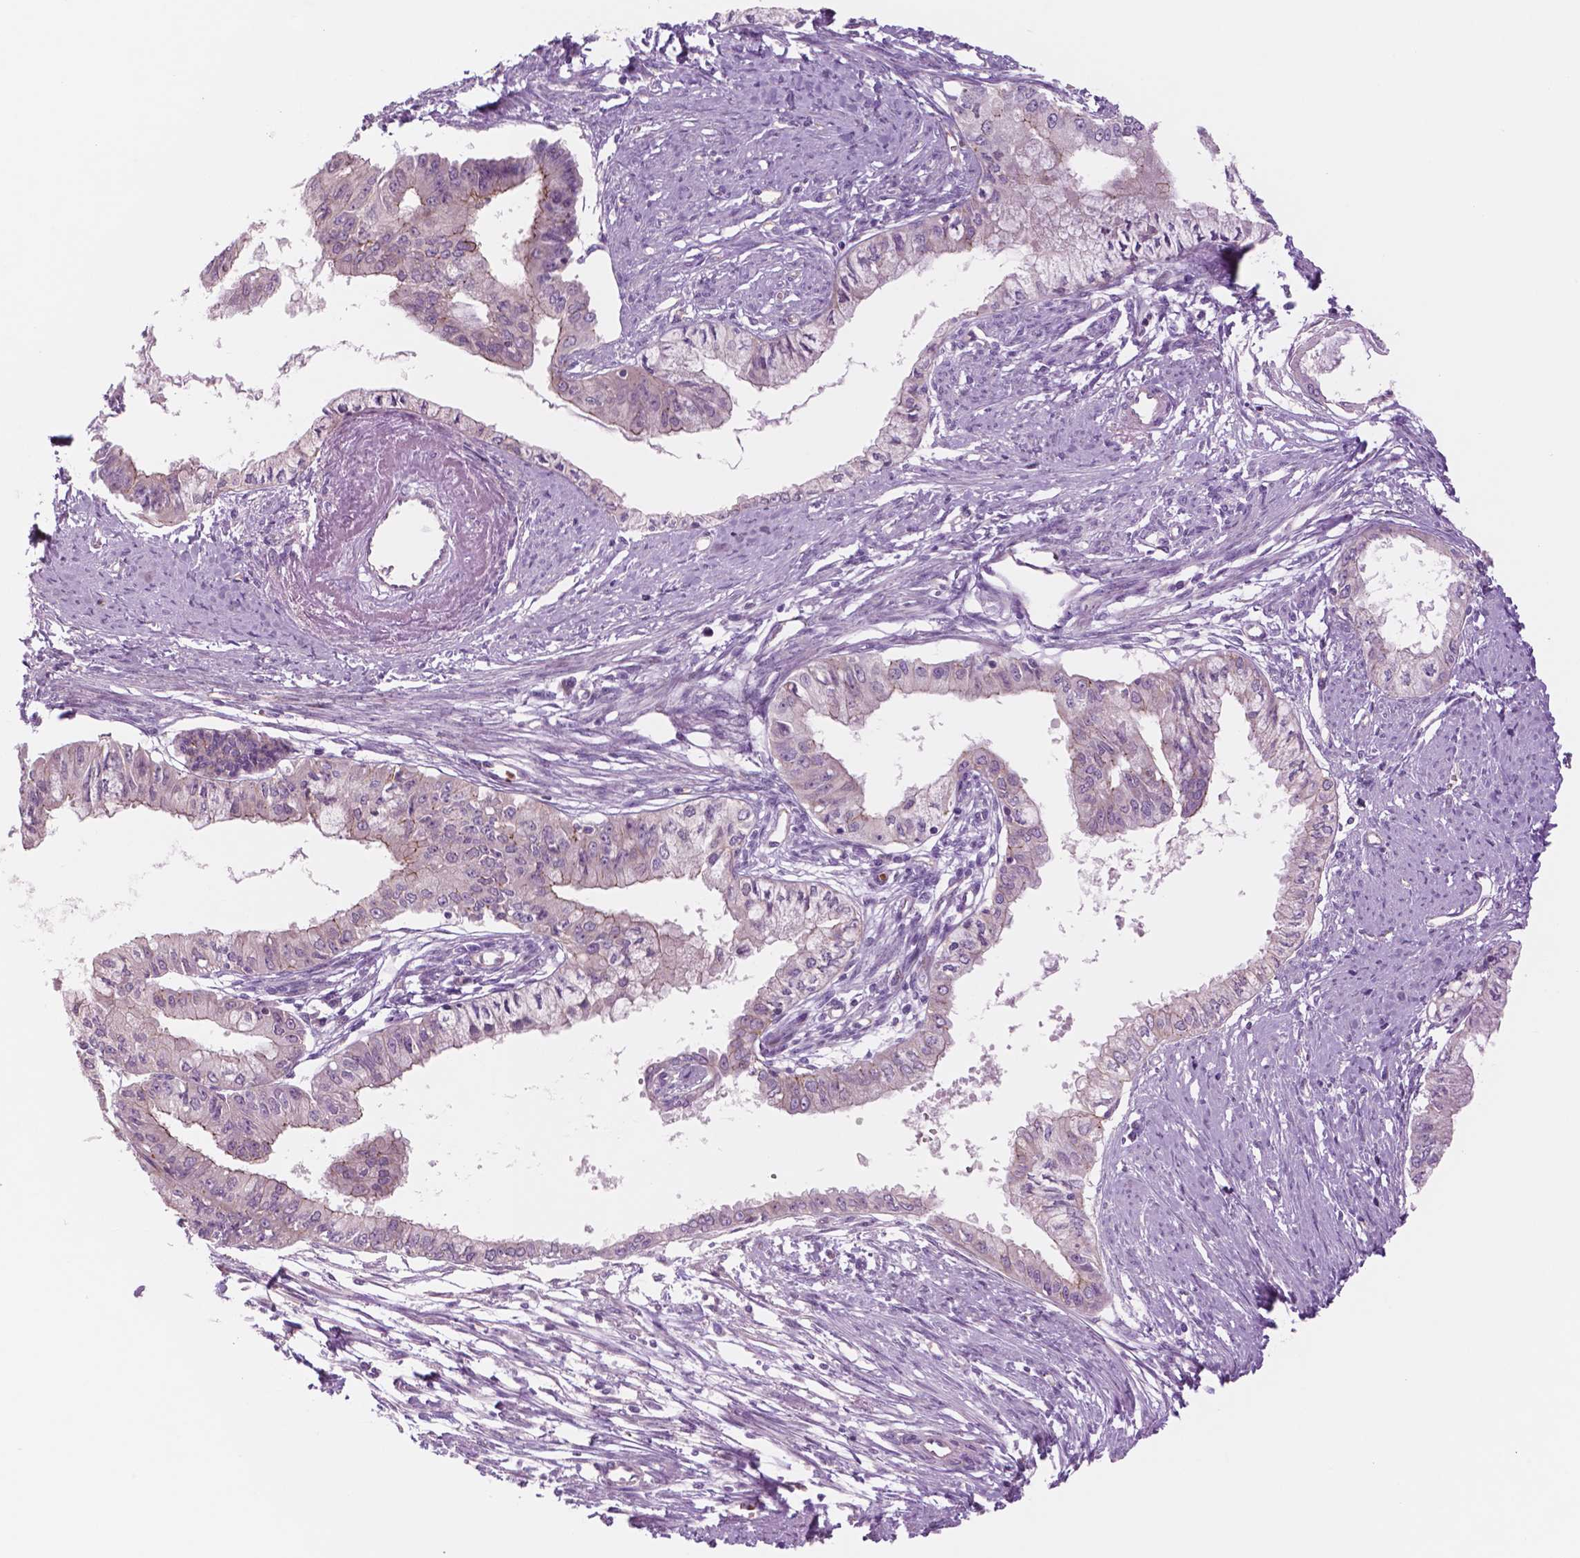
{"staining": {"intensity": "negative", "quantity": "none", "location": "none"}, "tissue": "endometrial cancer", "cell_type": "Tumor cells", "image_type": "cancer", "snomed": [{"axis": "morphology", "description": "Adenocarcinoma, NOS"}, {"axis": "topography", "description": "Endometrium"}], "caption": "Immunohistochemistry of endometrial adenocarcinoma exhibits no staining in tumor cells.", "gene": "RND3", "patient": {"sex": "female", "age": 76}}